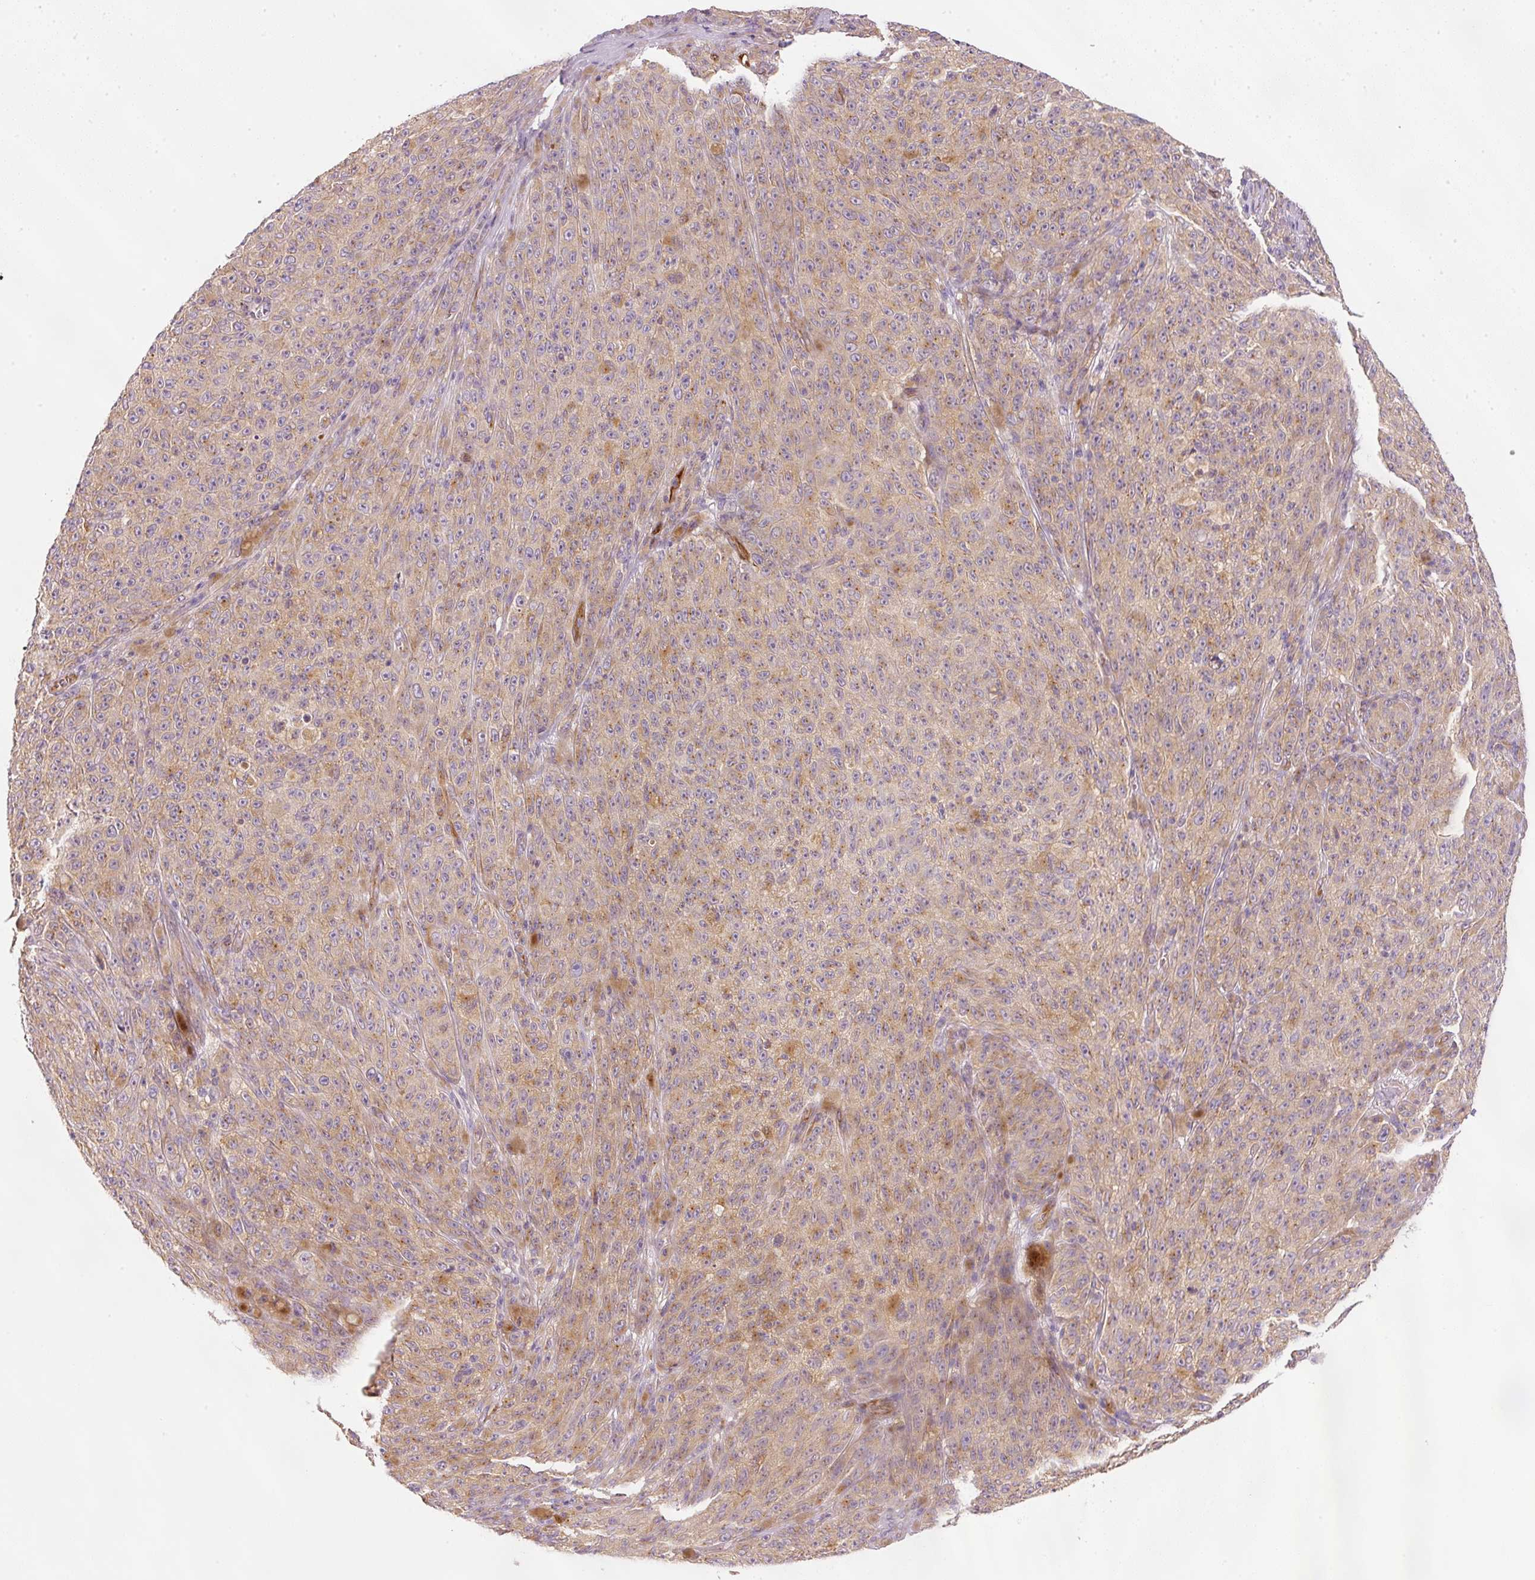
{"staining": {"intensity": "moderate", "quantity": ">75%", "location": "cytoplasmic/membranous"}, "tissue": "melanoma", "cell_type": "Tumor cells", "image_type": "cancer", "snomed": [{"axis": "morphology", "description": "Malignant melanoma, NOS"}, {"axis": "topography", "description": "Skin"}], "caption": "IHC micrograph of melanoma stained for a protein (brown), which exhibits medium levels of moderate cytoplasmic/membranous staining in approximately >75% of tumor cells.", "gene": "RNF167", "patient": {"sex": "female", "age": 82}}